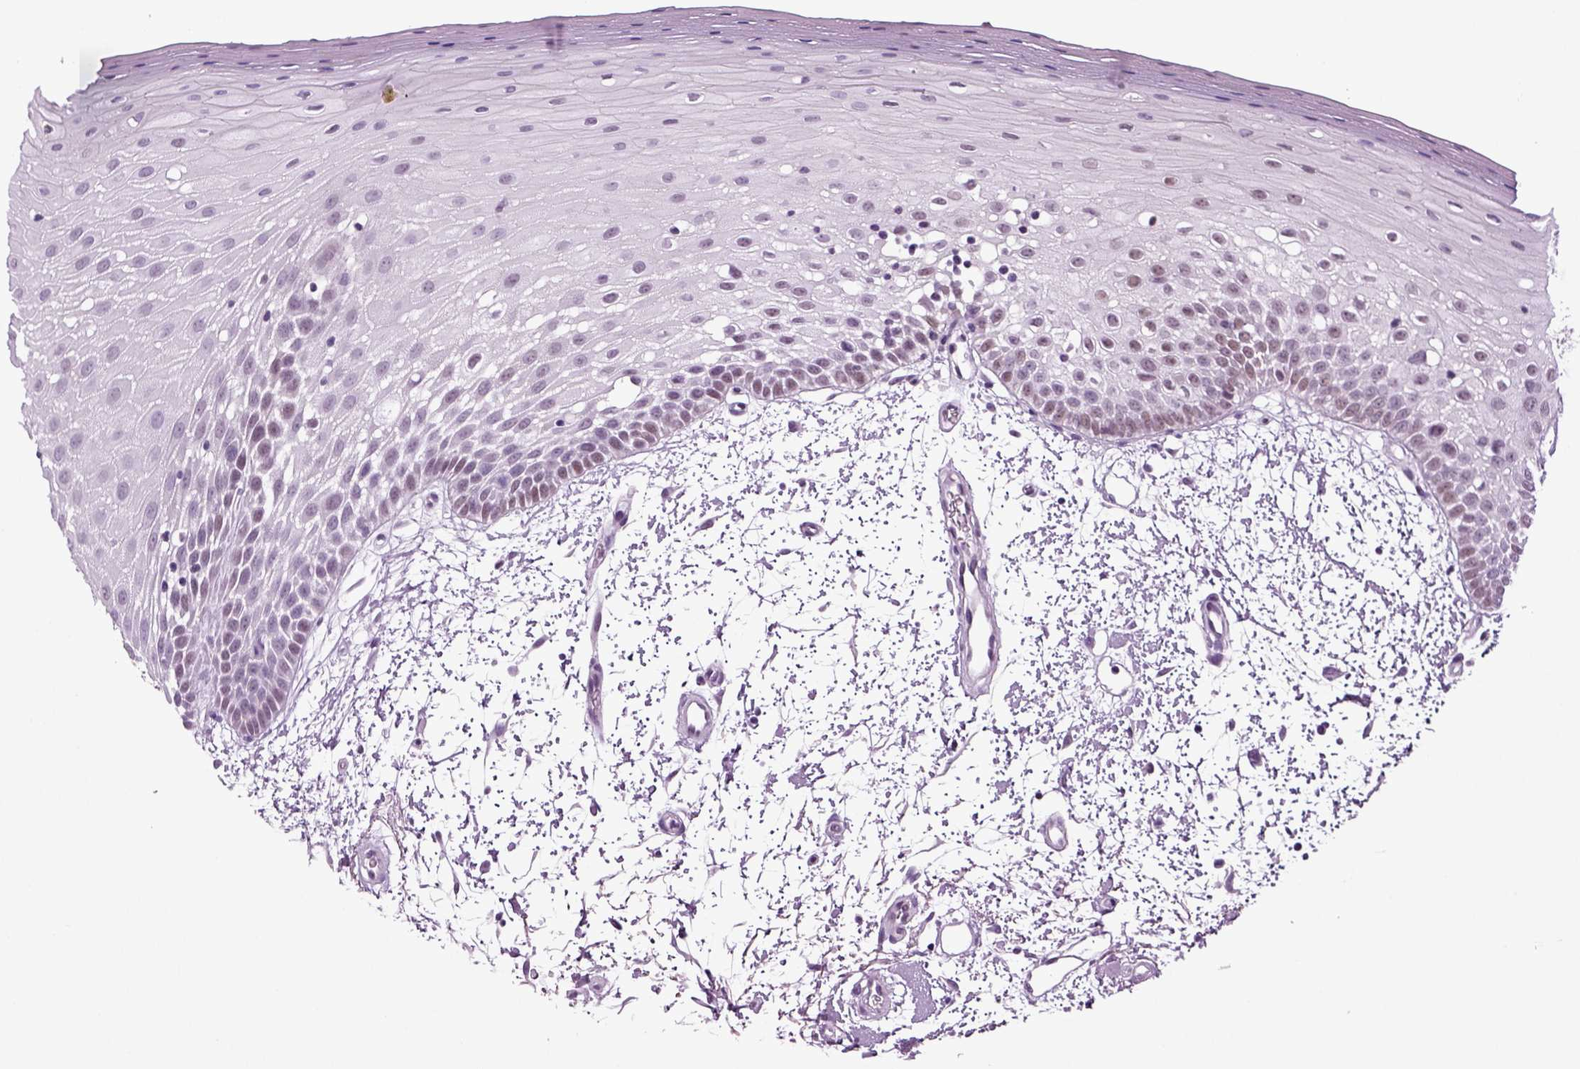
{"staining": {"intensity": "weak", "quantity": "<25%", "location": "nuclear"}, "tissue": "oral mucosa", "cell_type": "Squamous epithelial cells", "image_type": "normal", "snomed": [{"axis": "morphology", "description": "Normal tissue, NOS"}, {"axis": "morphology", "description": "Squamous cell carcinoma, NOS"}, {"axis": "topography", "description": "Oral tissue"}, {"axis": "topography", "description": "Head-Neck"}], "caption": "This is an immunohistochemistry (IHC) histopathology image of benign human oral mucosa. There is no expression in squamous epithelial cells.", "gene": "RFX3", "patient": {"sex": "female", "age": 75}}